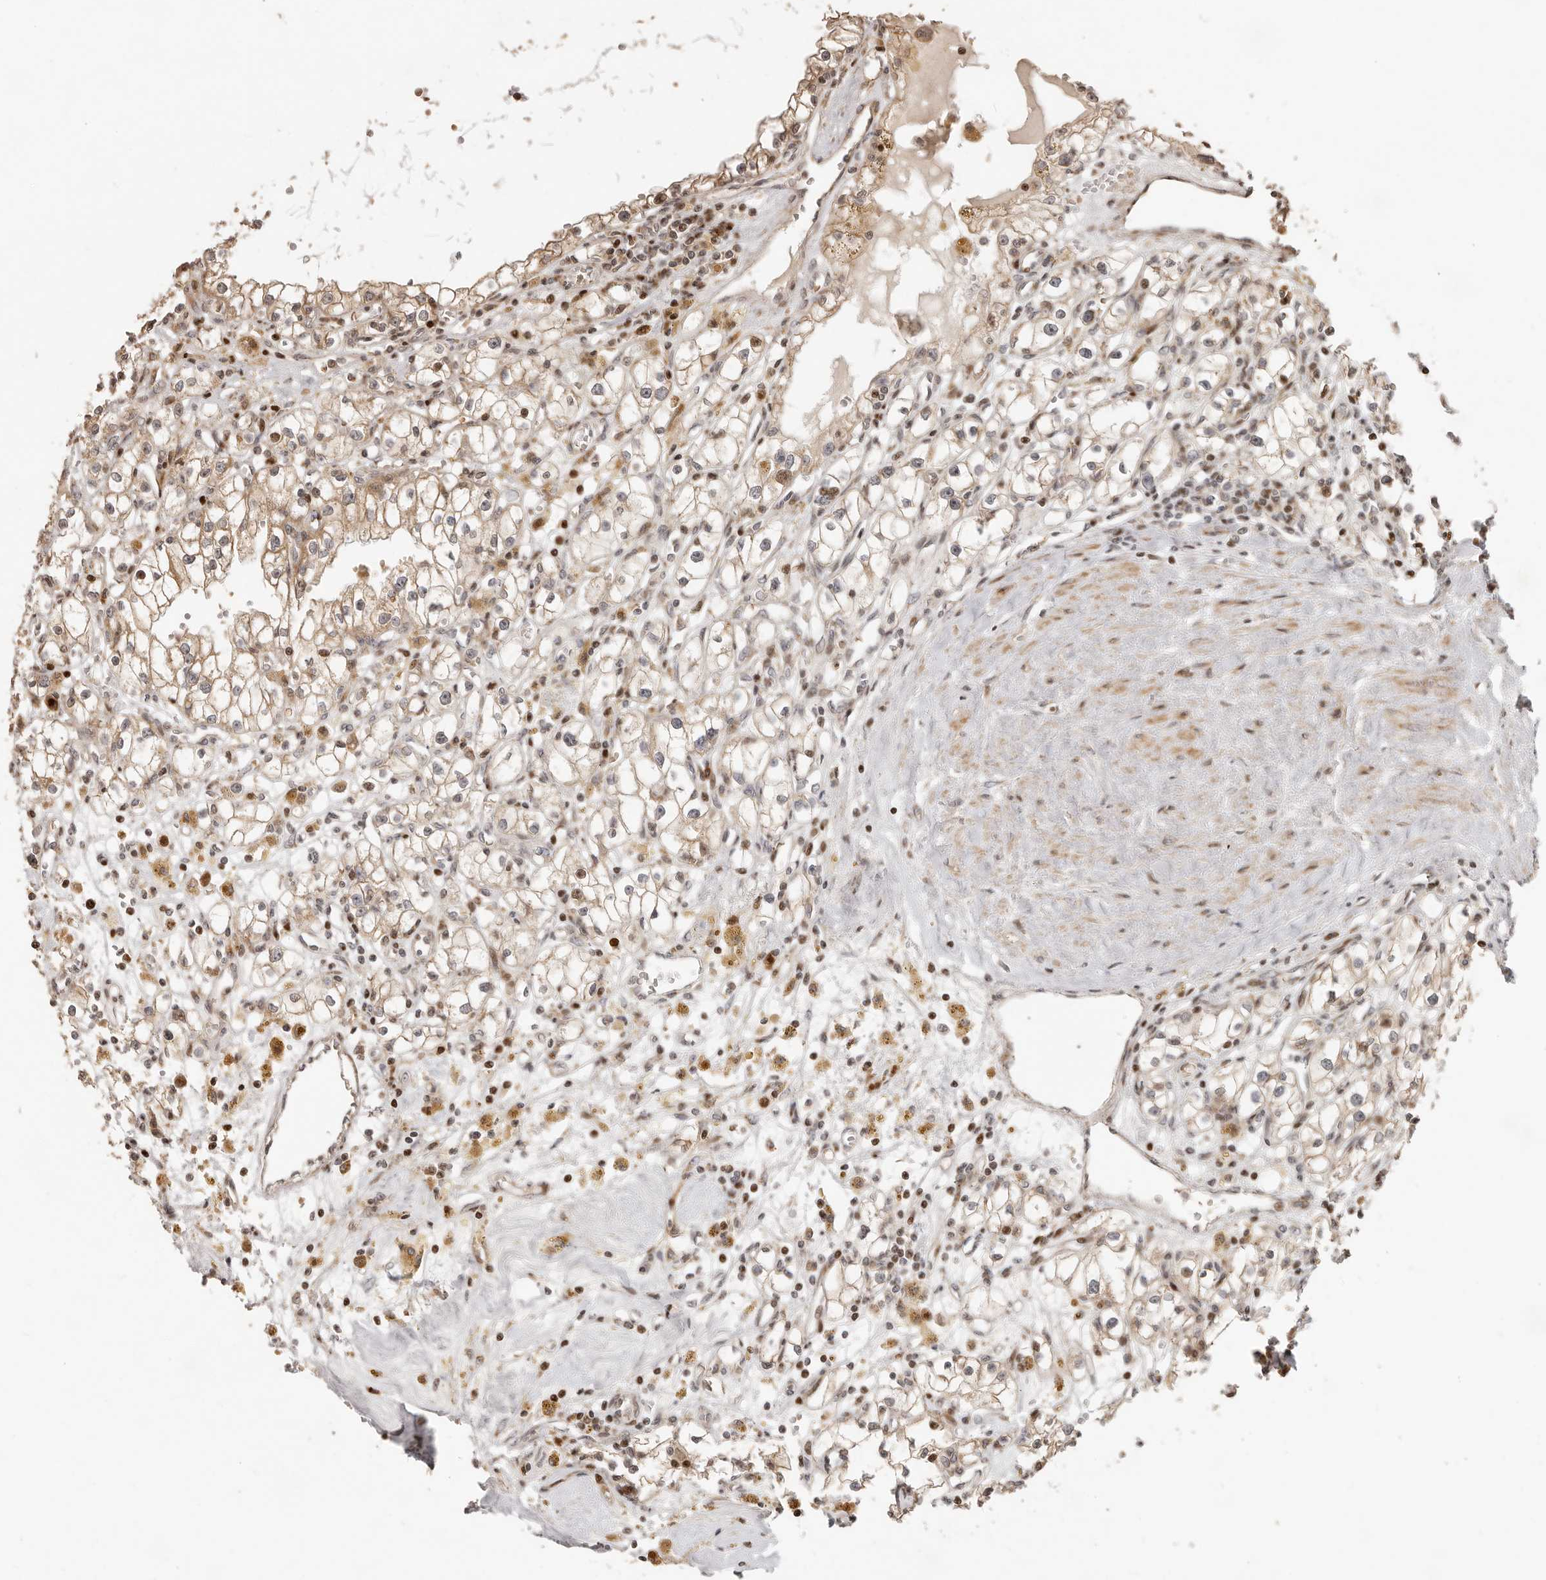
{"staining": {"intensity": "strong", "quantity": "<25%", "location": "nuclear"}, "tissue": "renal cancer", "cell_type": "Tumor cells", "image_type": "cancer", "snomed": [{"axis": "morphology", "description": "Adenocarcinoma, NOS"}, {"axis": "topography", "description": "Kidney"}], "caption": "Renal cancer stained for a protein displays strong nuclear positivity in tumor cells.", "gene": "TRIM4", "patient": {"sex": "male", "age": 56}}